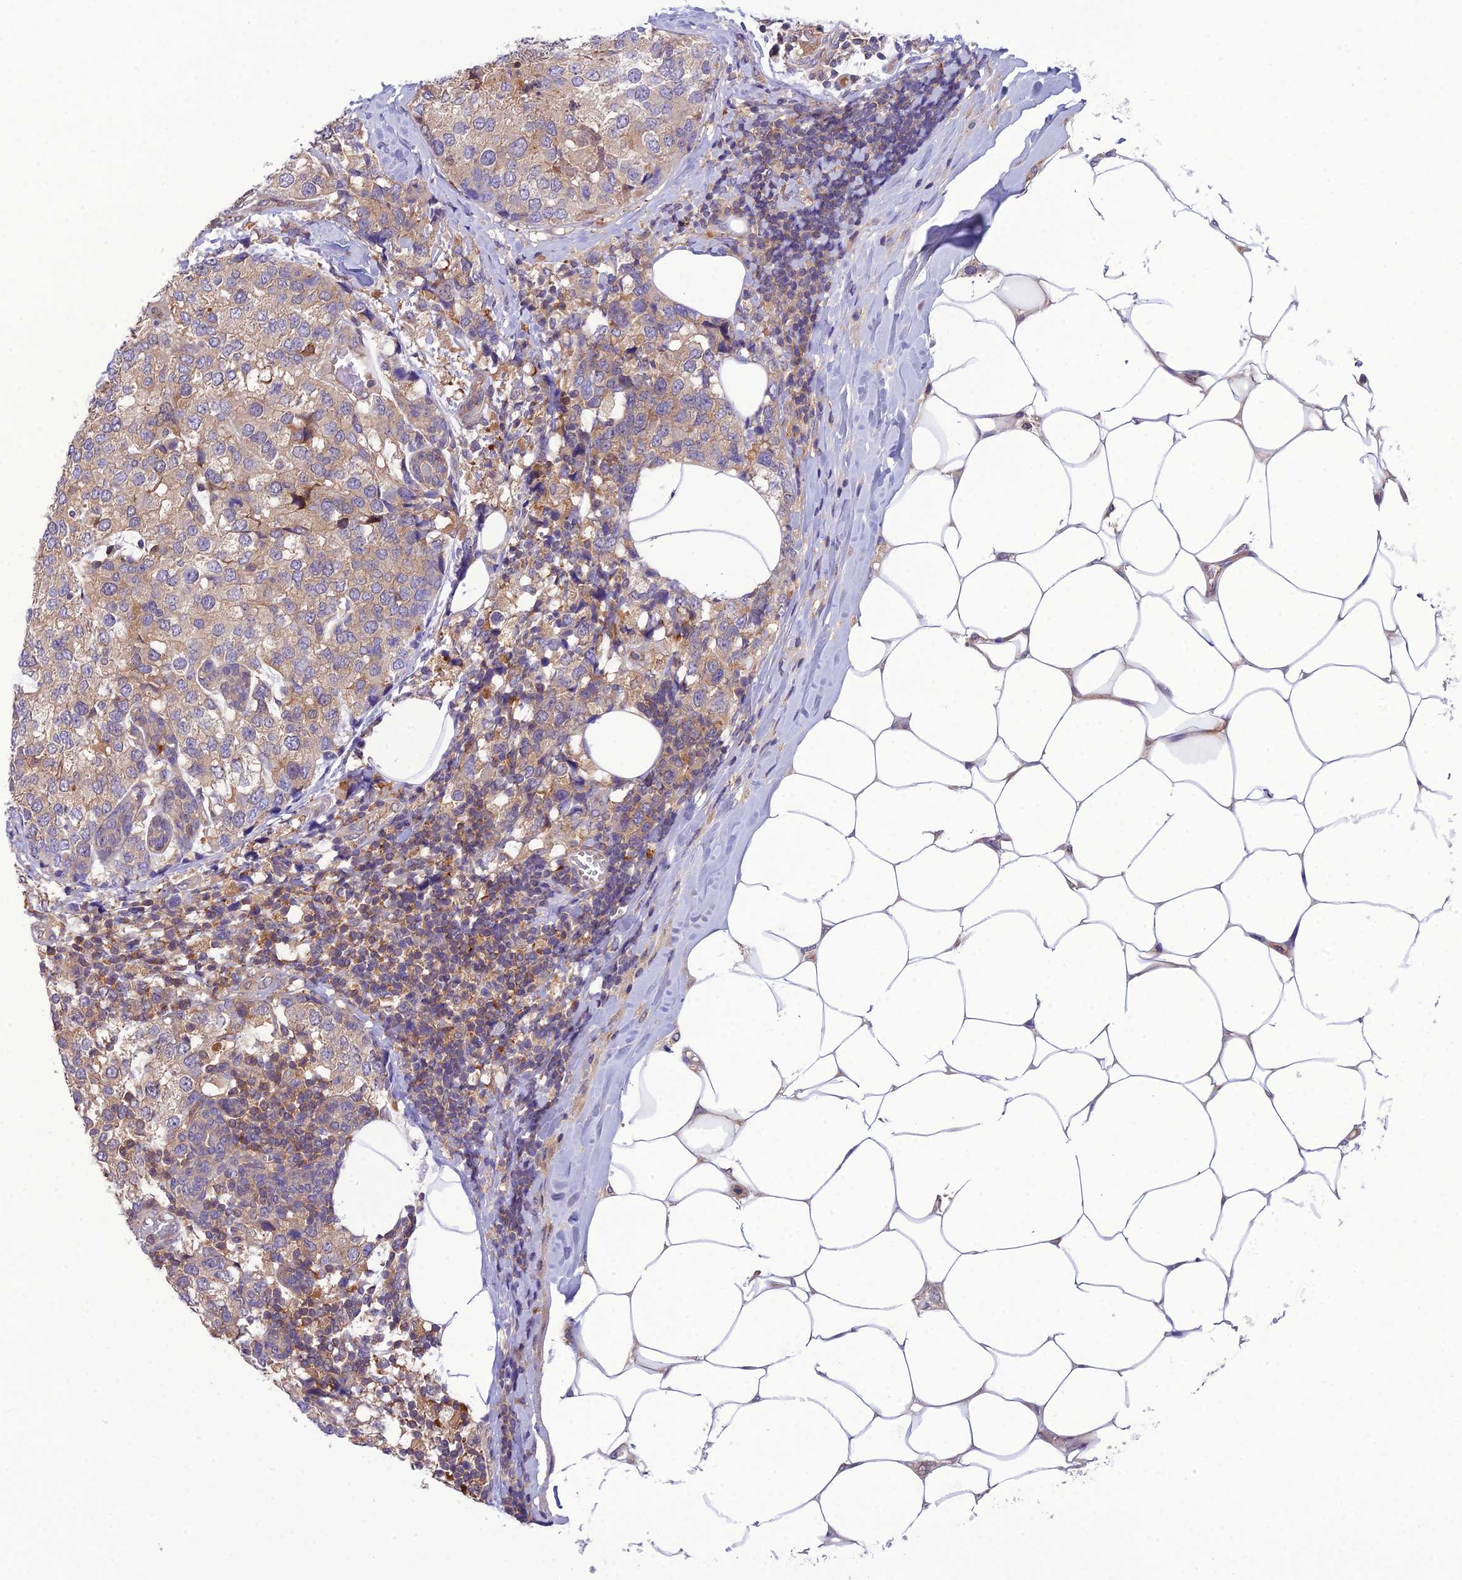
{"staining": {"intensity": "weak", "quantity": "25%-75%", "location": "cytoplasmic/membranous"}, "tissue": "breast cancer", "cell_type": "Tumor cells", "image_type": "cancer", "snomed": [{"axis": "morphology", "description": "Lobular carcinoma"}, {"axis": "topography", "description": "Breast"}], "caption": "Lobular carcinoma (breast) was stained to show a protein in brown. There is low levels of weak cytoplasmic/membranous positivity in approximately 25%-75% of tumor cells.", "gene": "GDF6", "patient": {"sex": "female", "age": 59}}